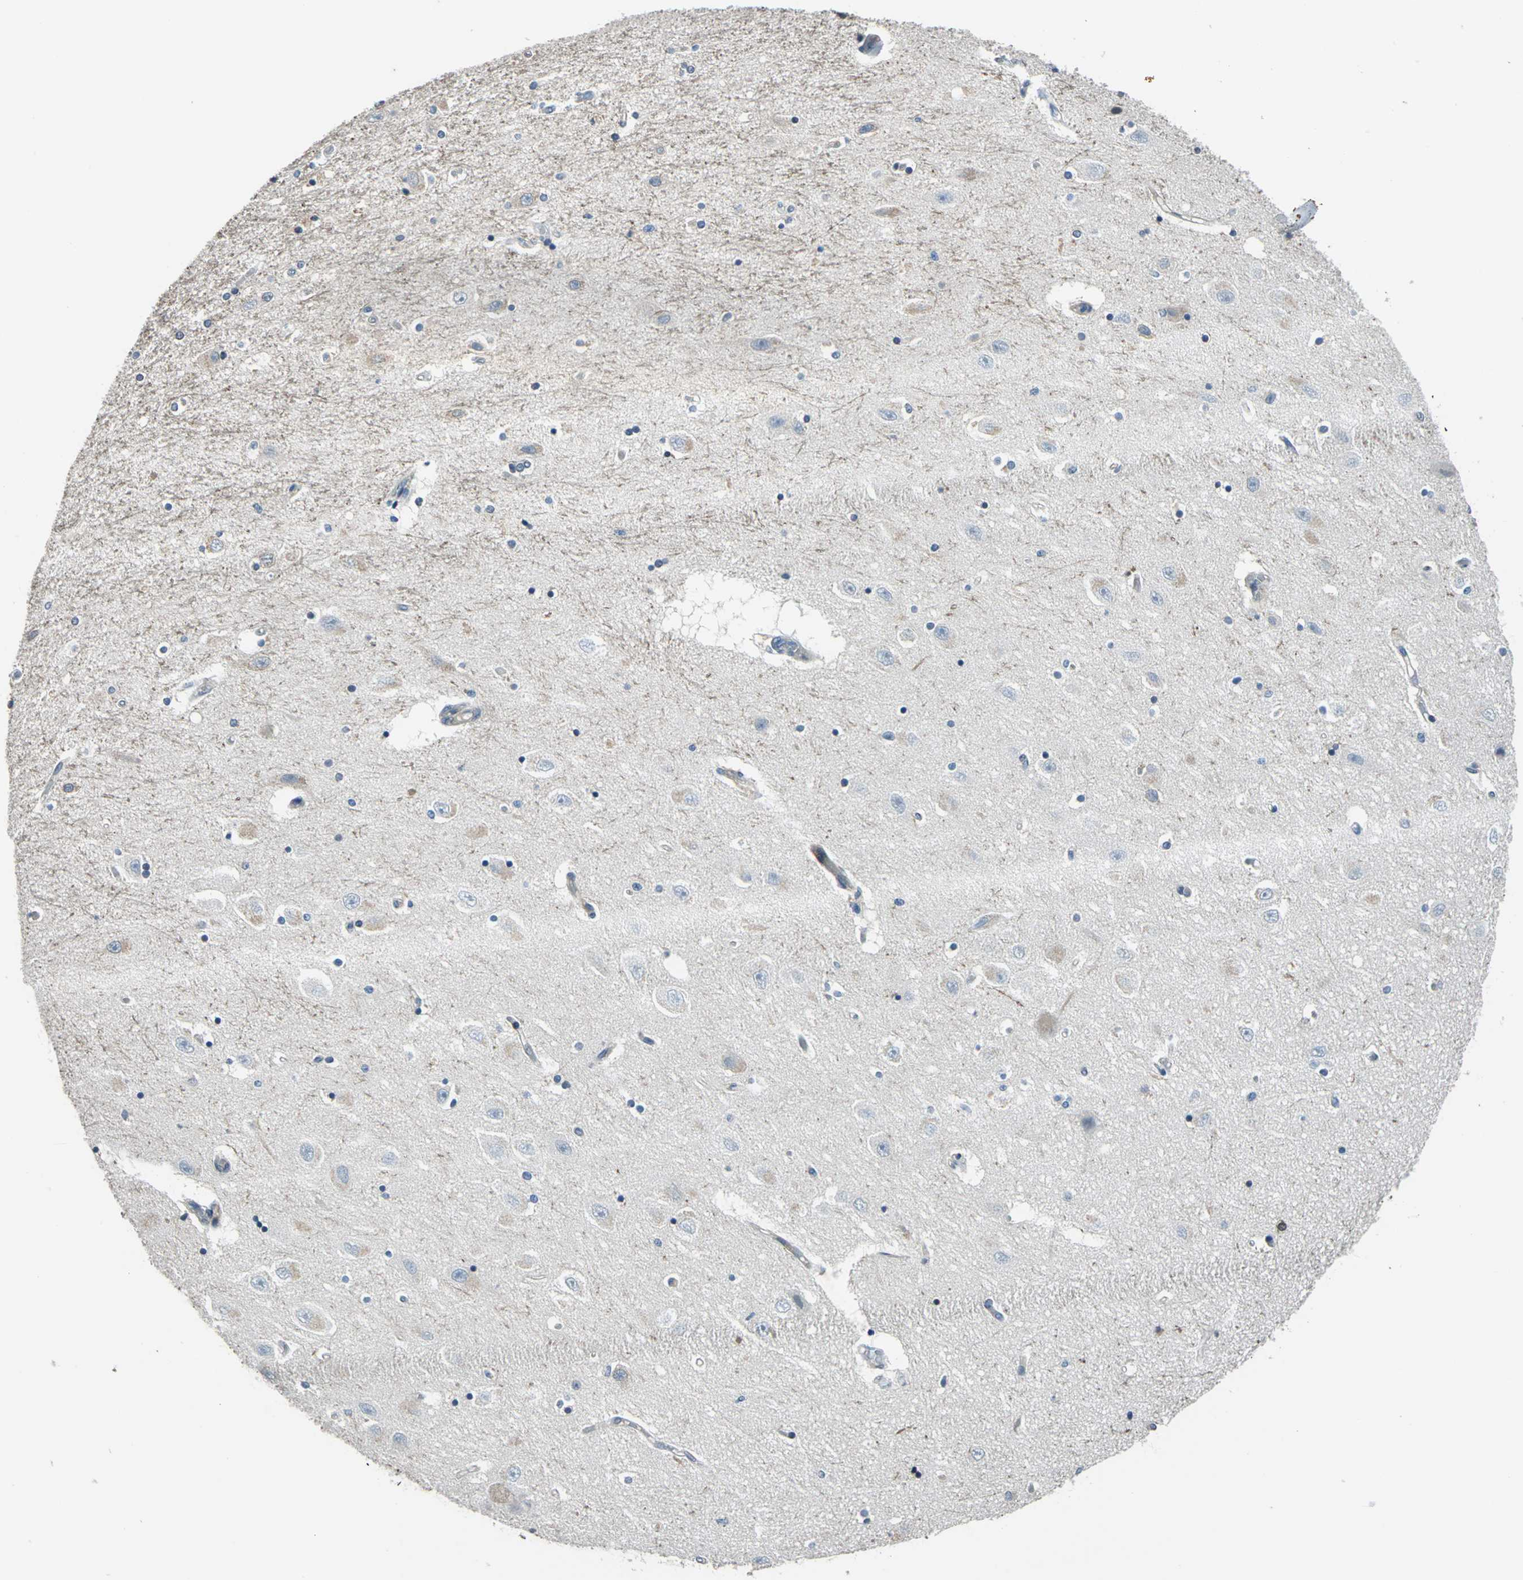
{"staining": {"intensity": "negative", "quantity": "none", "location": "none"}, "tissue": "hippocampus", "cell_type": "Glial cells", "image_type": "normal", "snomed": [{"axis": "morphology", "description": "Normal tissue, NOS"}, {"axis": "topography", "description": "Hippocampus"}], "caption": "IHC photomicrograph of unremarkable human hippocampus stained for a protein (brown), which demonstrates no positivity in glial cells.", "gene": "CDC42EP1", "patient": {"sex": "female", "age": 54}}